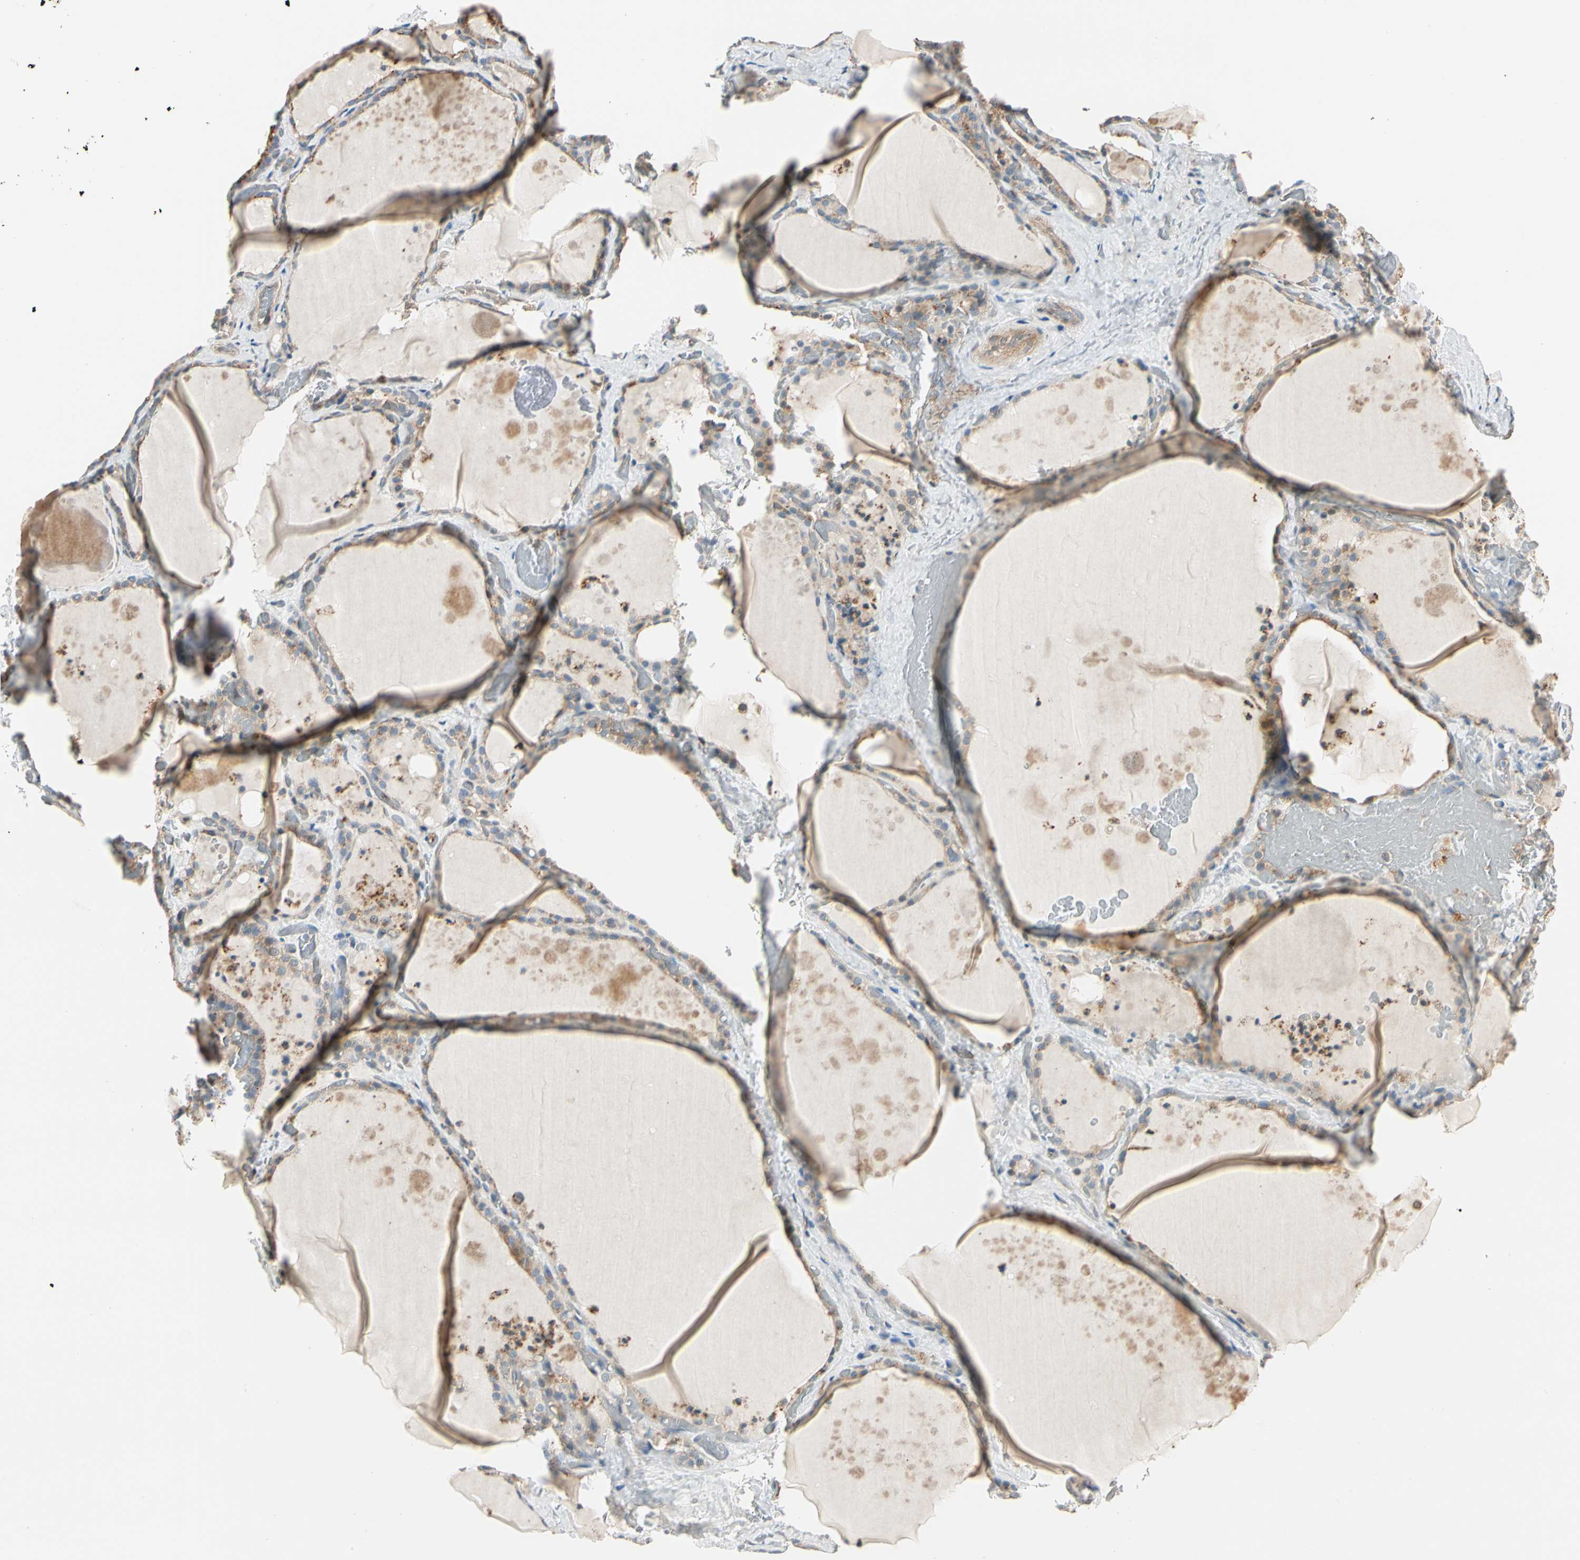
{"staining": {"intensity": "weak", "quantity": "25%-75%", "location": "cytoplasmic/membranous"}, "tissue": "thyroid gland", "cell_type": "Glandular cells", "image_type": "normal", "snomed": [{"axis": "morphology", "description": "Normal tissue, NOS"}, {"axis": "topography", "description": "Thyroid gland"}], "caption": "Protein expression analysis of benign human thyroid gland reveals weak cytoplasmic/membranous expression in about 25%-75% of glandular cells.", "gene": "ROCK2", "patient": {"sex": "male", "age": 61}}